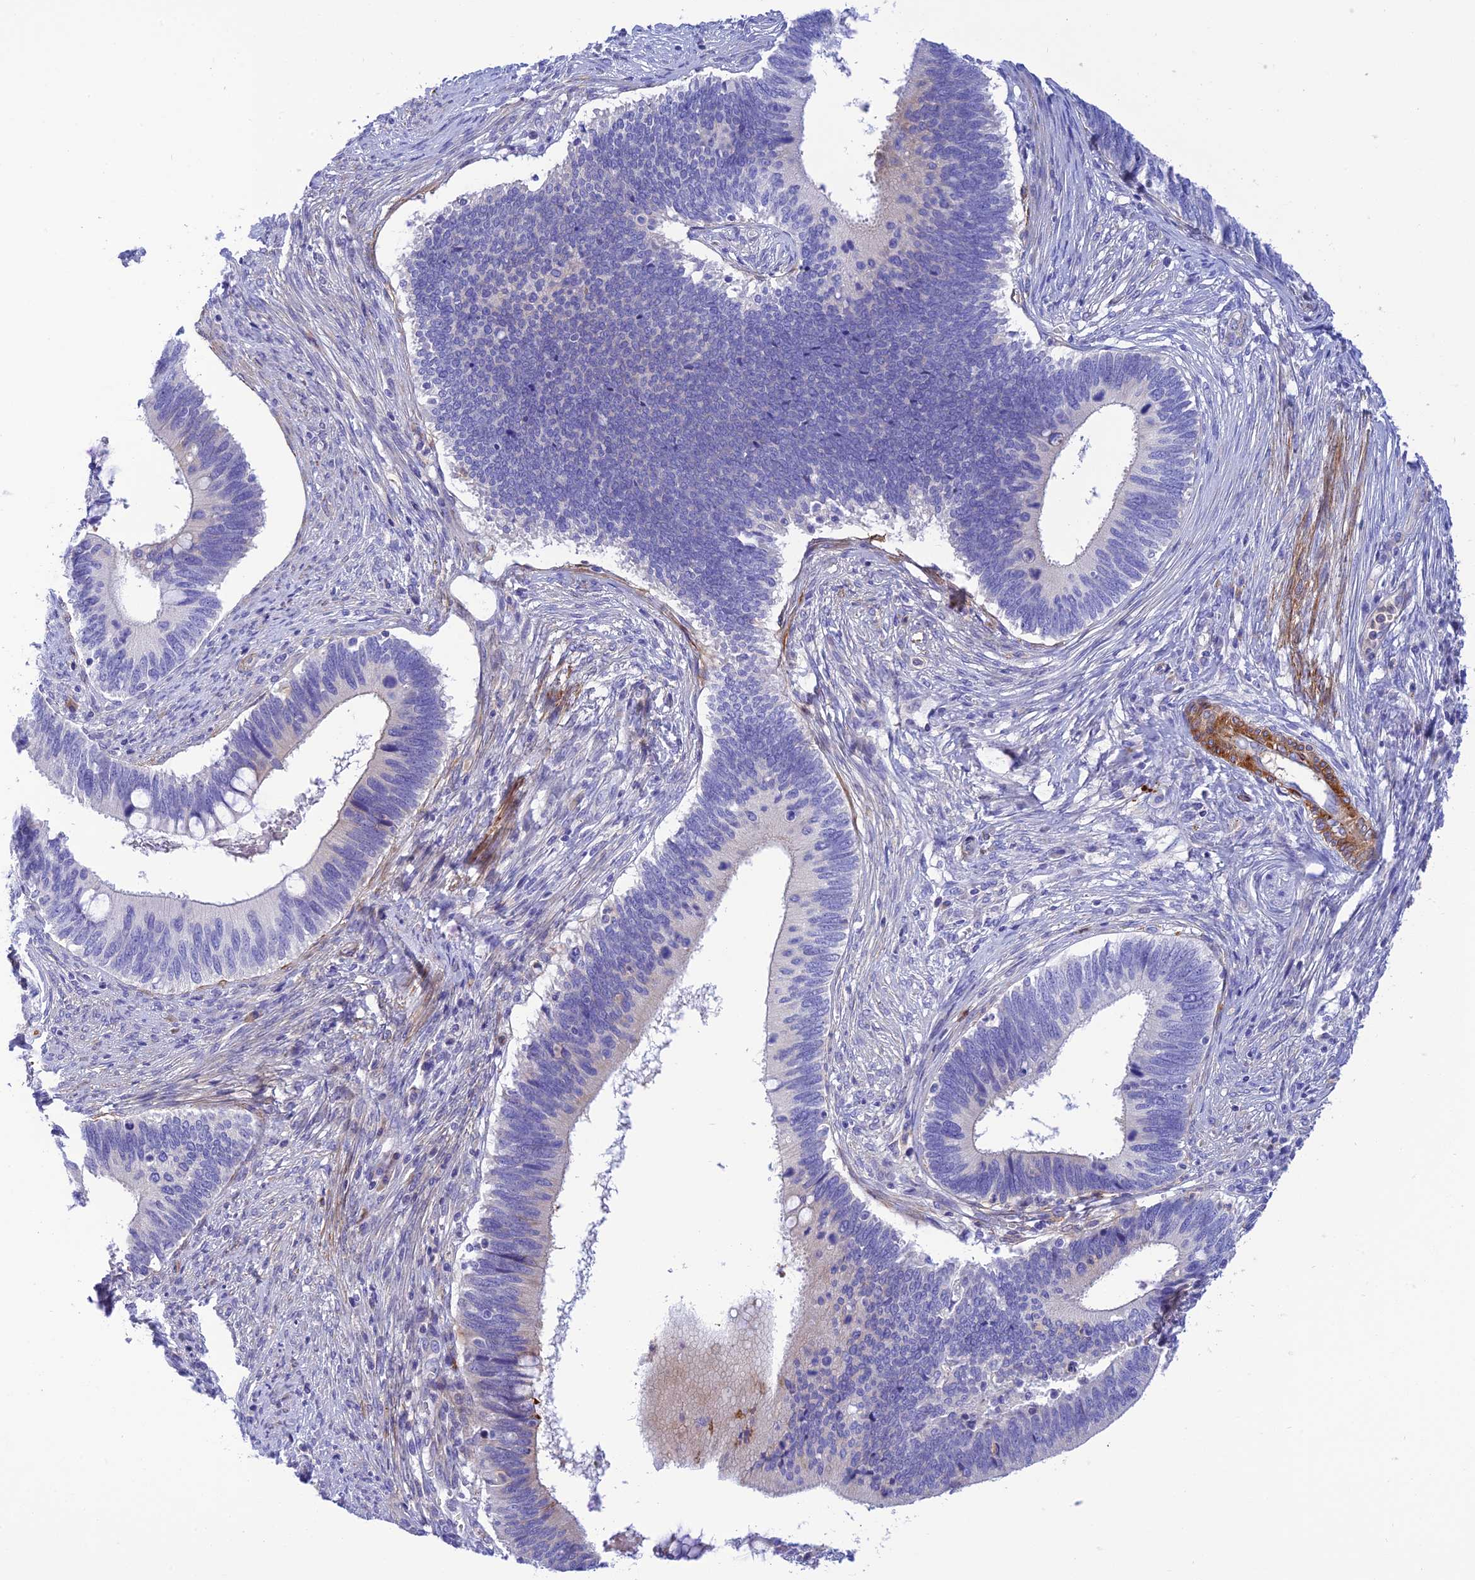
{"staining": {"intensity": "negative", "quantity": "none", "location": "none"}, "tissue": "cervical cancer", "cell_type": "Tumor cells", "image_type": "cancer", "snomed": [{"axis": "morphology", "description": "Adenocarcinoma, NOS"}, {"axis": "topography", "description": "Cervix"}], "caption": "A histopathology image of human cervical cancer is negative for staining in tumor cells.", "gene": "ZDHHC16", "patient": {"sex": "female", "age": 42}}